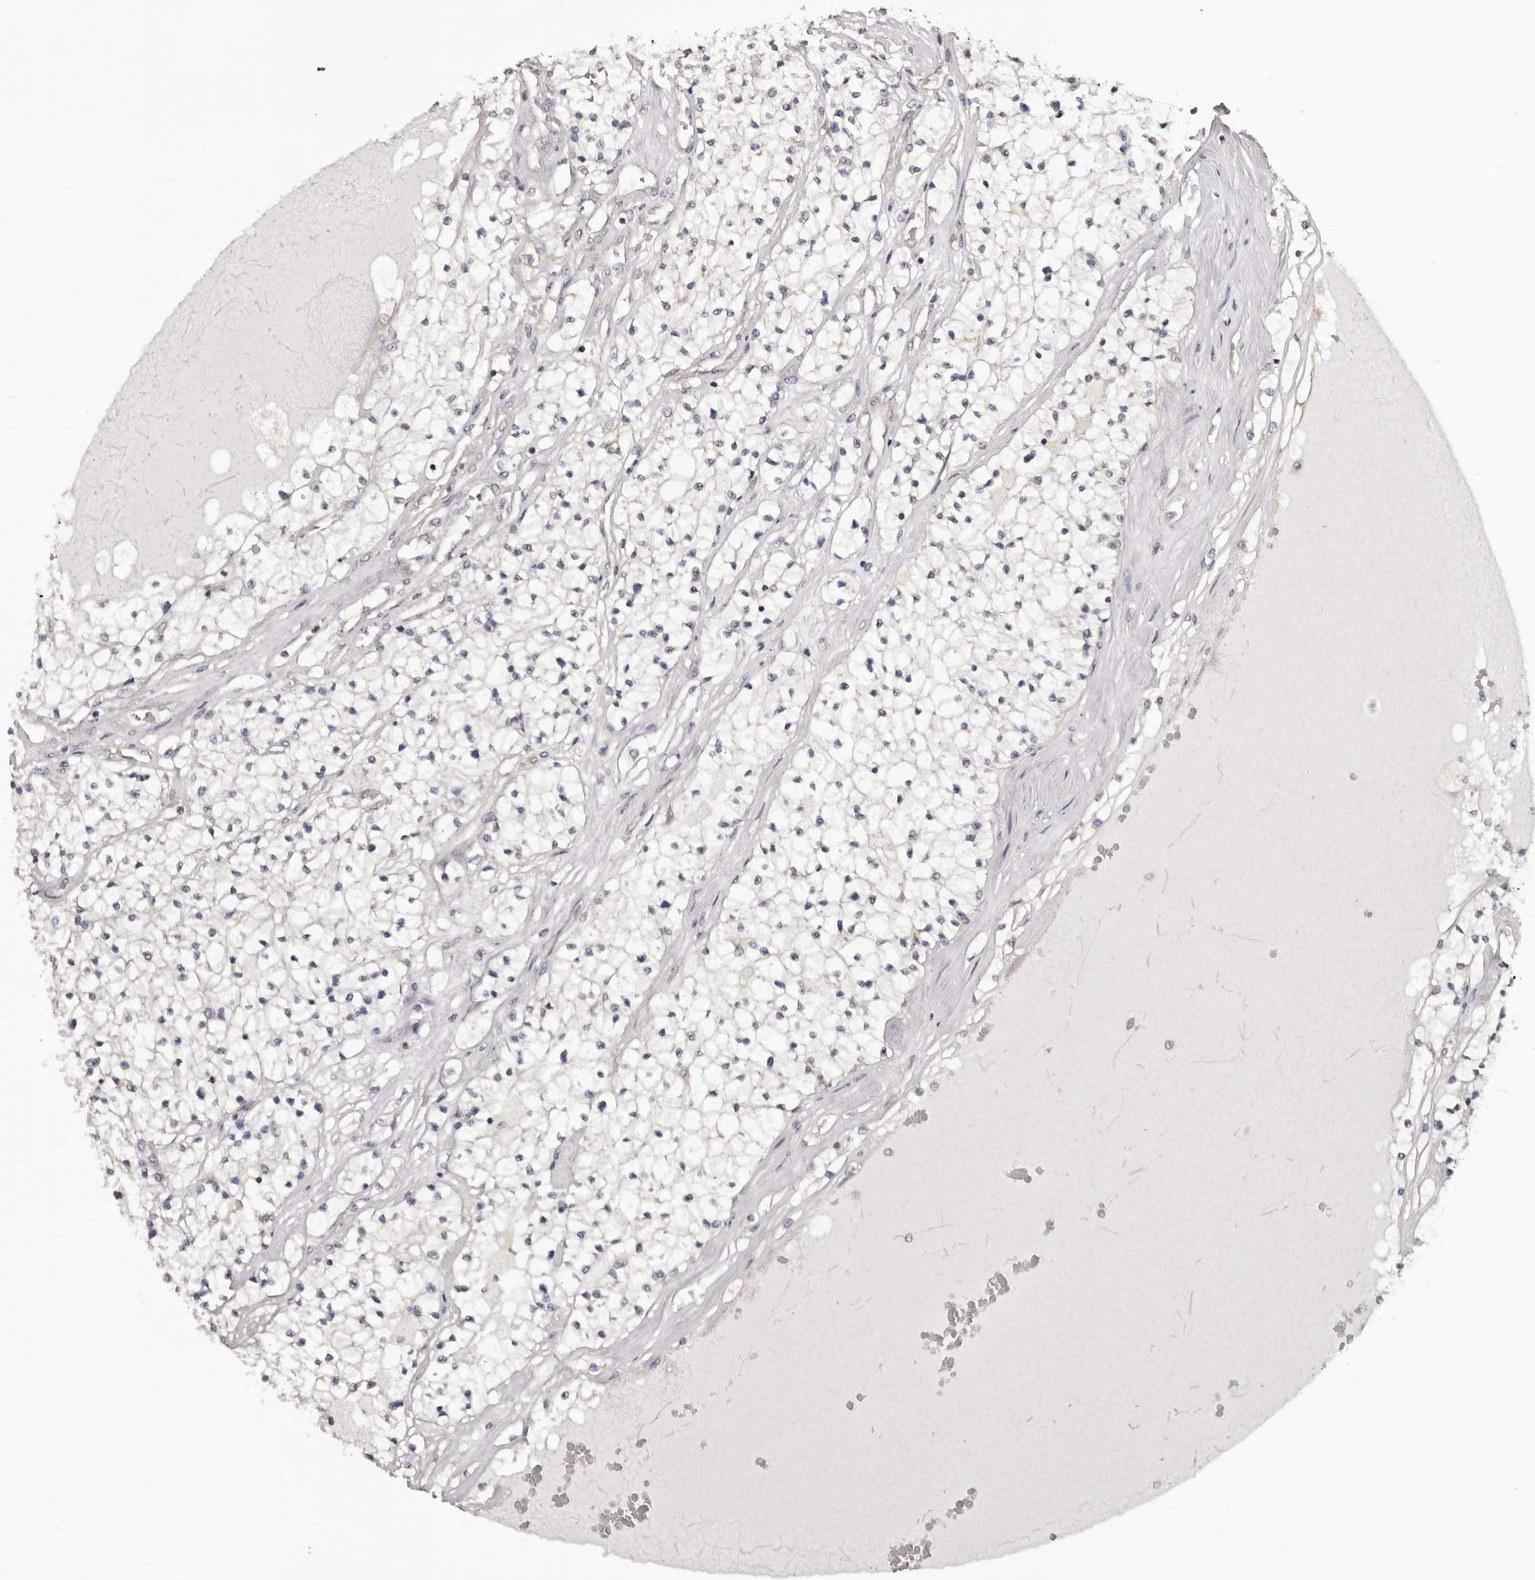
{"staining": {"intensity": "negative", "quantity": "none", "location": "none"}, "tissue": "renal cancer", "cell_type": "Tumor cells", "image_type": "cancer", "snomed": [{"axis": "morphology", "description": "Normal tissue, NOS"}, {"axis": "morphology", "description": "Adenocarcinoma, NOS"}, {"axis": "topography", "description": "Kidney"}], "caption": "A micrograph of renal adenocarcinoma stained for a protein displays no brown staining in tumor cells.", "gene": "NOL12", "patient": {"sex": "male", "age": 68}}